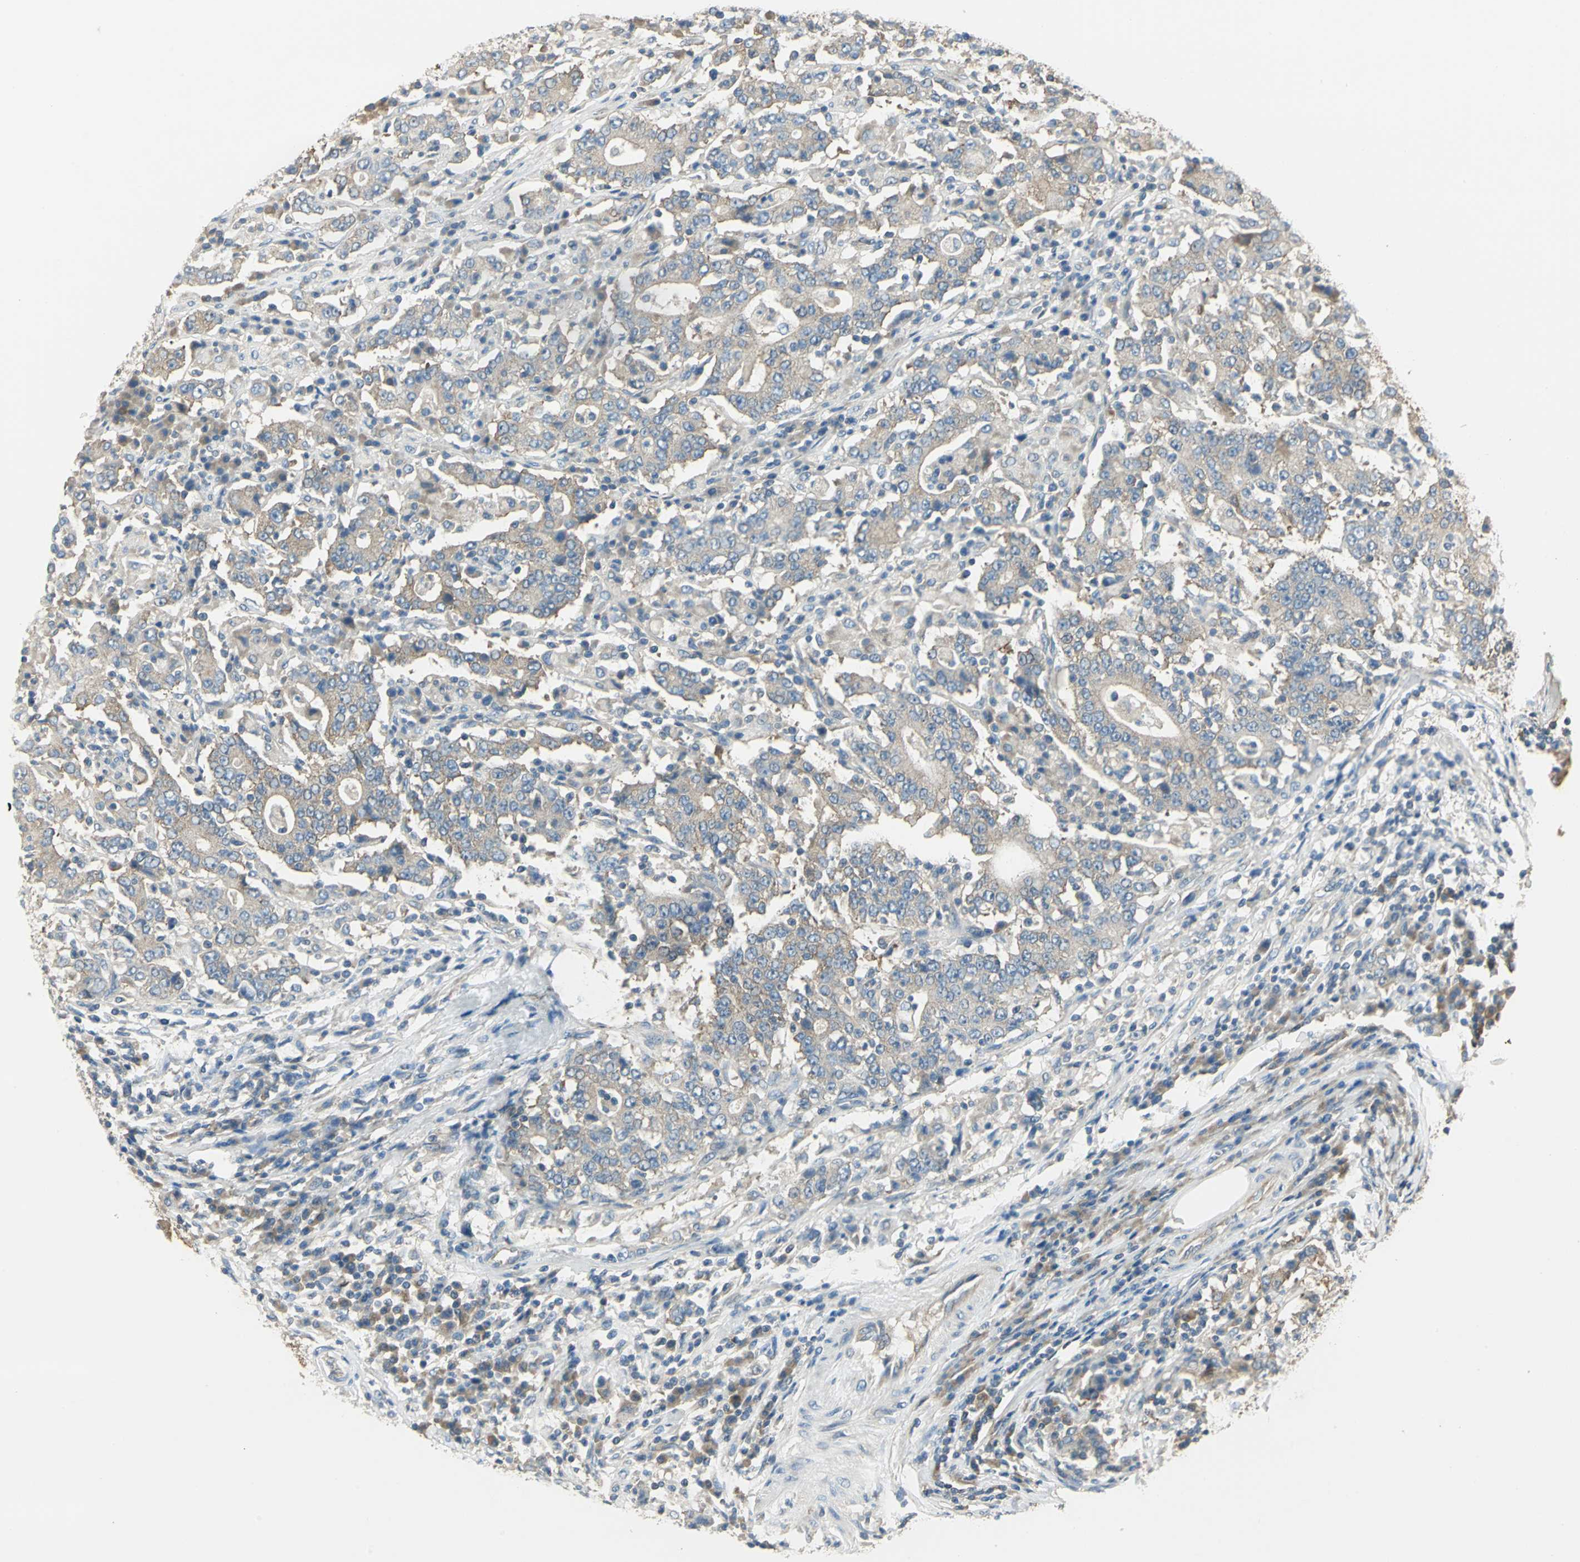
{"staining": {"intensity": "moderate", "quantity": ">75%", "location": "cytoplasmic/membranous"}, "tissue": "stomach cancer", "cell_type": "Tumor cells", "image_type": "cancer", "snomed": [{"axis": "morphology", "description": "Normal tissue, NOS"}, {"axis": "morphology", "description": "Adenocarcinoma, NOS"}, {"axis": "topography", "description": "Stomach, upper"}, {"axis": "topography", "description": "Stomach"}], "caption": "There is medium levels of moderate cytoplasmic/membranous positivity in tumor cells of stomach cancer, as demonstrated by immunohistochemical staining (brown color).", "gene": "SHC2", "patient": {"sex": "male", "age": 59}}